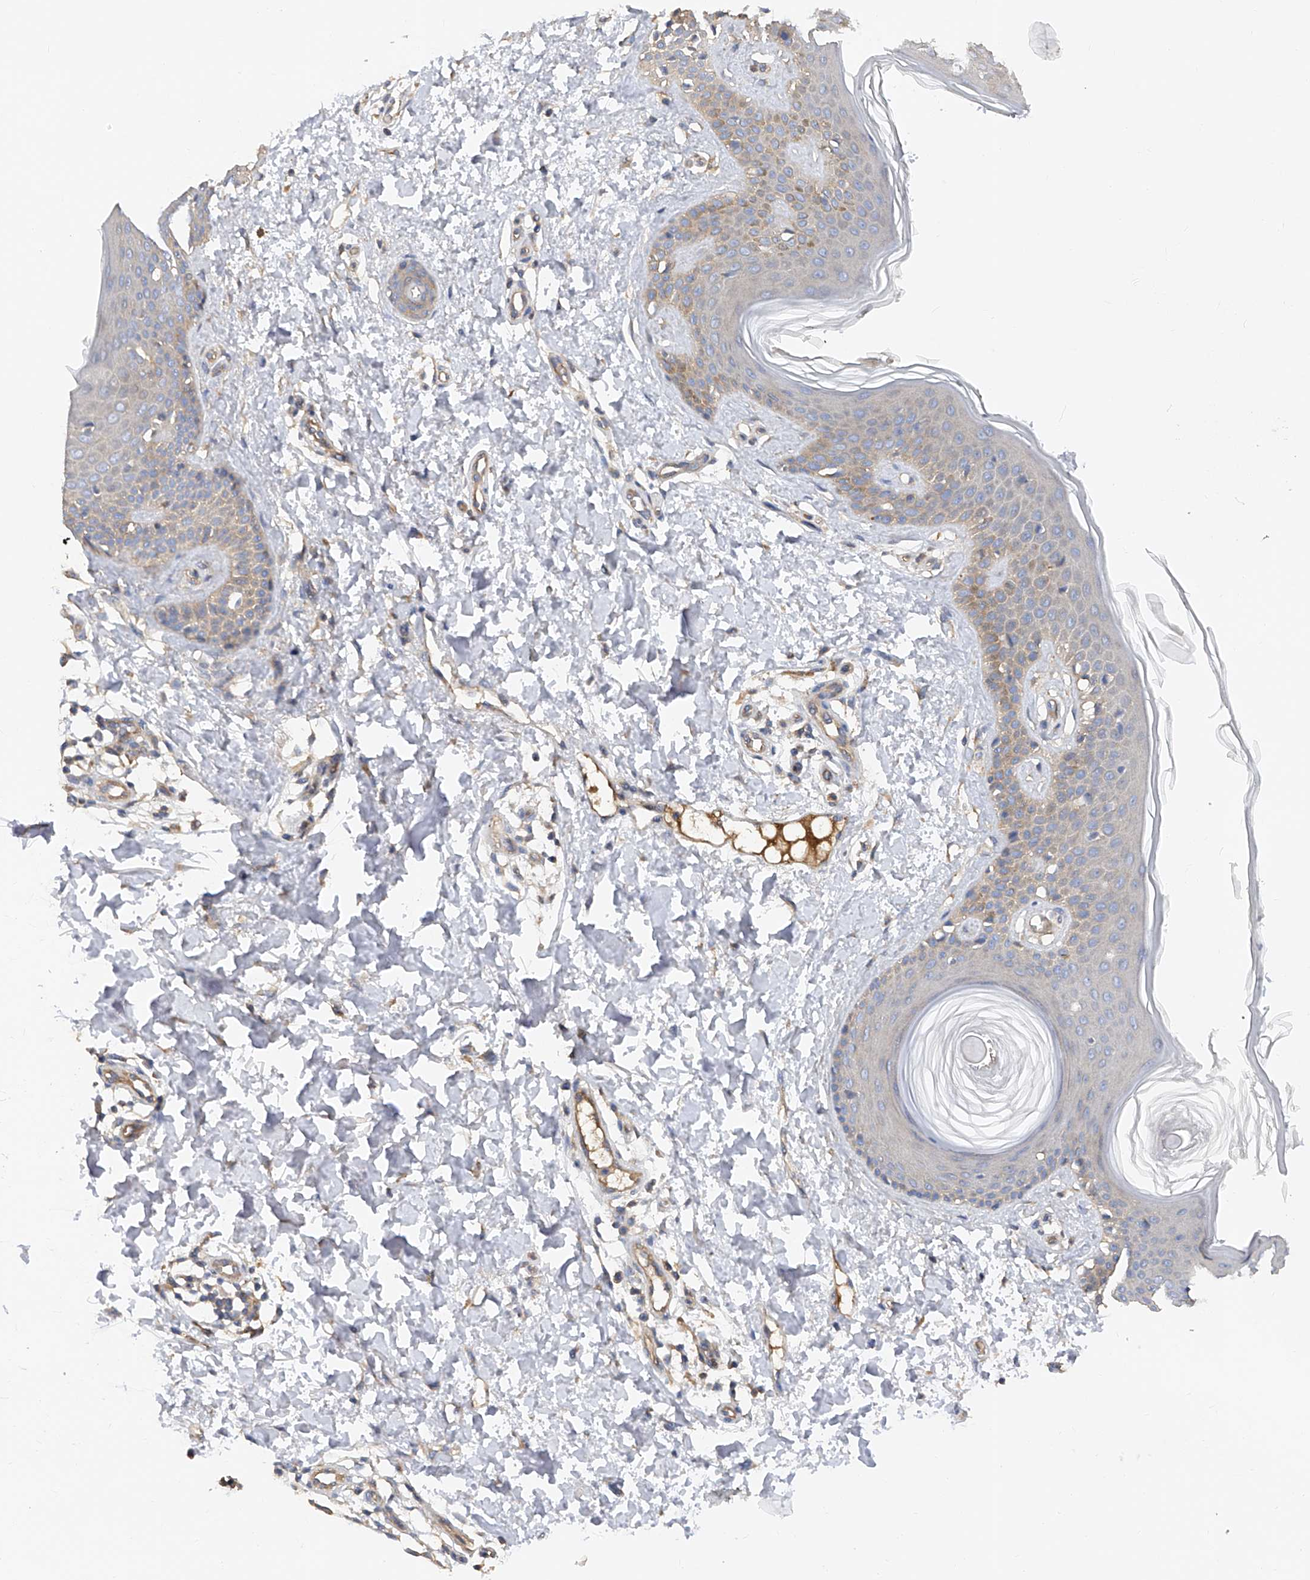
{"staining": {"intensity": "negative", "quantity": "none", "location": "none"}, "tissue": "skin", "cell_type": "Fibroblasts", "image_type": "normal", "snomed": [{"axis": "morphology", "description": "Normal tissue, NOS"}, {"axis": "topography", "description": "Skin"}], "caption": "Immunohistochemistry (IHC) micrograph of normal skin: human skin stained with DAB displays no significant protein positivity in fibroblasts.", "gene": "PTK2", "patient": {"sex": "male", "age": 37}}